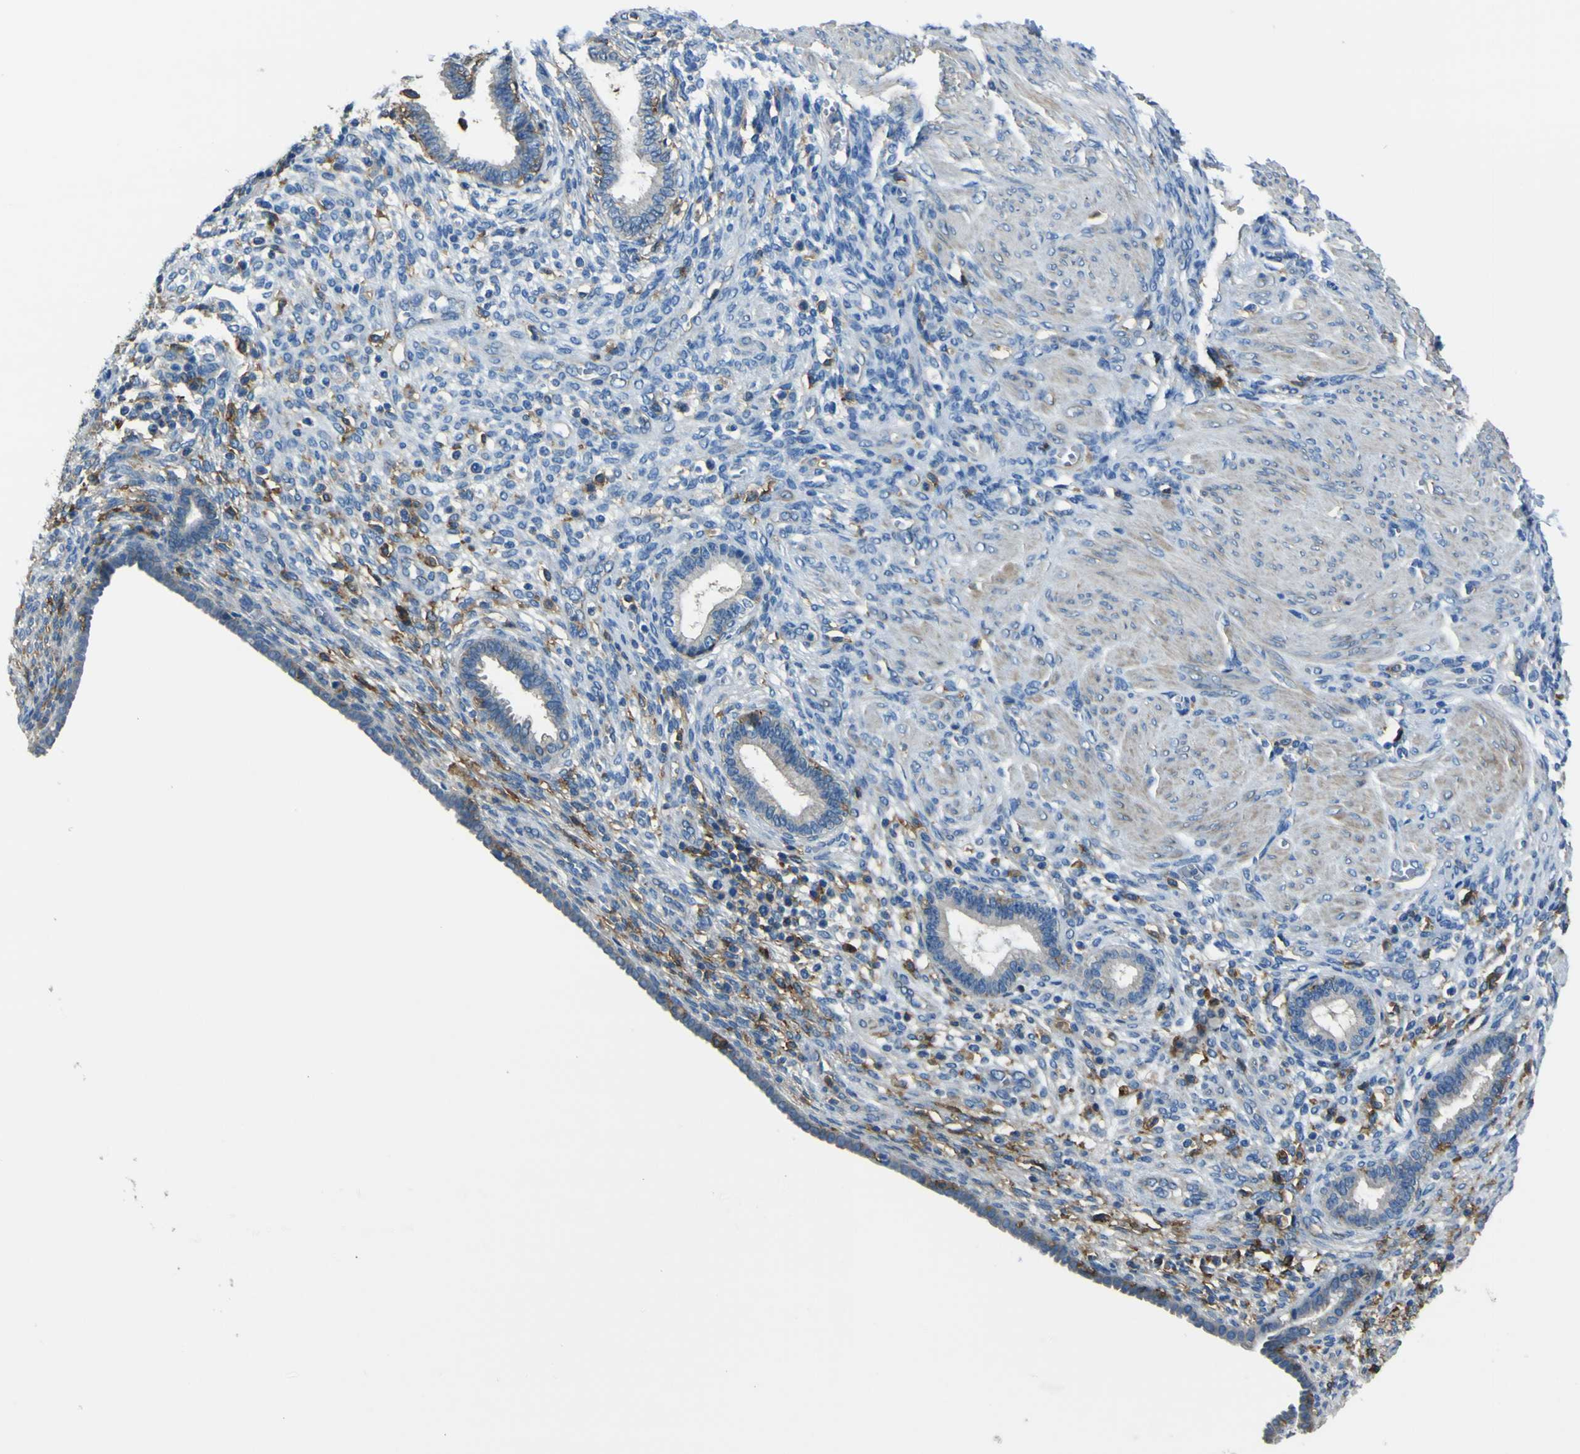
{"staining": {"intensity": "negative", "quantity": "none", "location": "none"}, "tissue": "endometrium", "cell_type": "Cells in endometrial stroma", "image_type": "normal", "snomed": [{"axis": "morphology", "description": "Normal tissue, NOS"}, {"axis": "topography", "description": "Endometrium"}], "caption": "DAB (3,3'-diaminobenzidine) immunohistochemical staining of normal endometrium displays no significant staining in cells in endometrial stroma.", "gene": "LAIR1", "patient": {"sex": "female", "age": 72}}